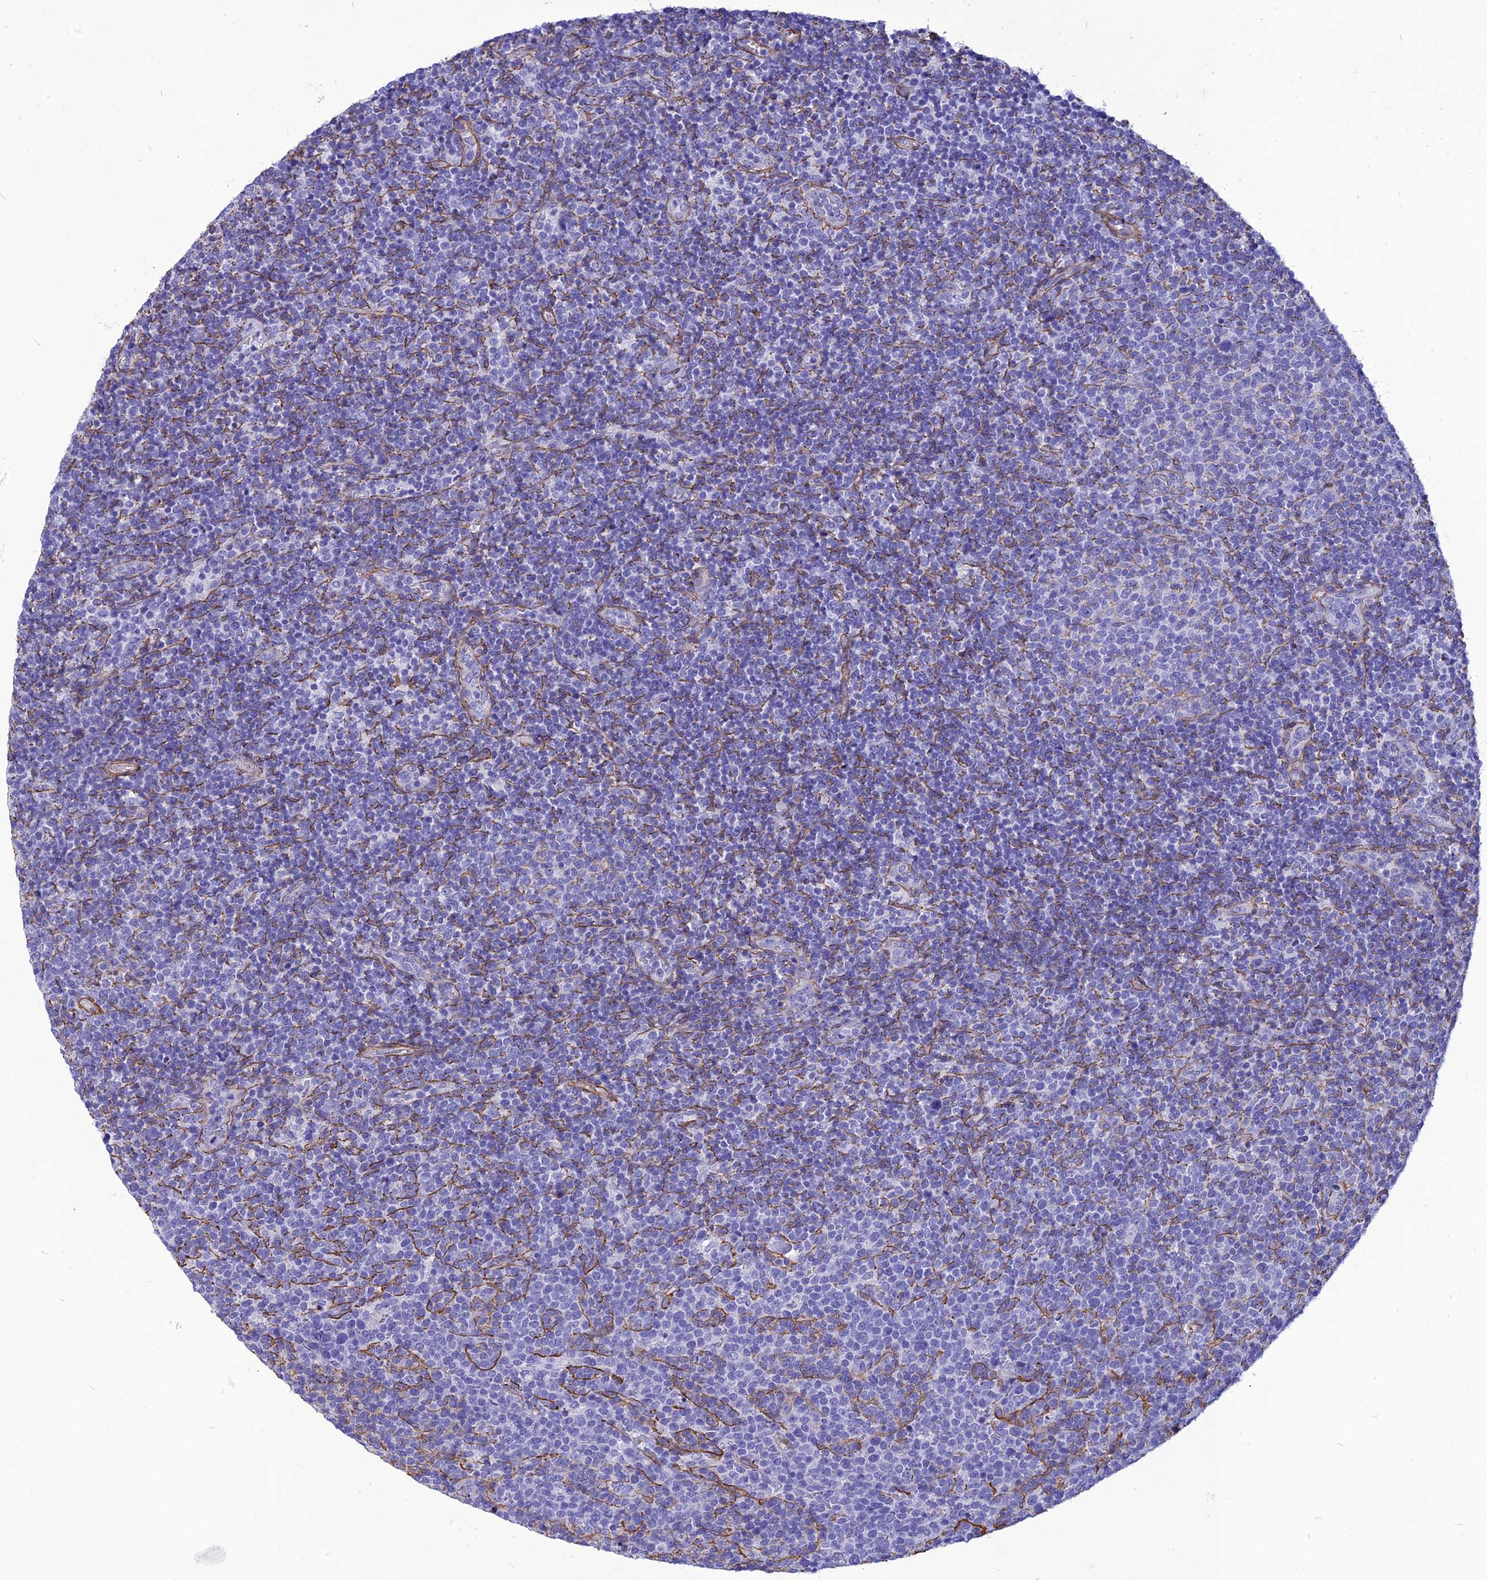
{"staining": {"intensity": "negative", "quantity": "none", "location": "none"}, "tissue": "lymphoma", "cell_type": "Tumor cells", "image_type": "cancer", "snomed": [{"axis": "morphology", "description": "Malignant lymphoma, non-Hodgkin's type, High grade"}, {"axis": "topography", "description": "Lymph node"}], "caption": "This is a image of immunohistochemistry staining of lymphoma, which shows no expression in tumor cells. (Immunohistochemistry, brightfield microscopy, high magnification).", "gene": "NKD1", "patient": {"sex": "male", "age": 61}}